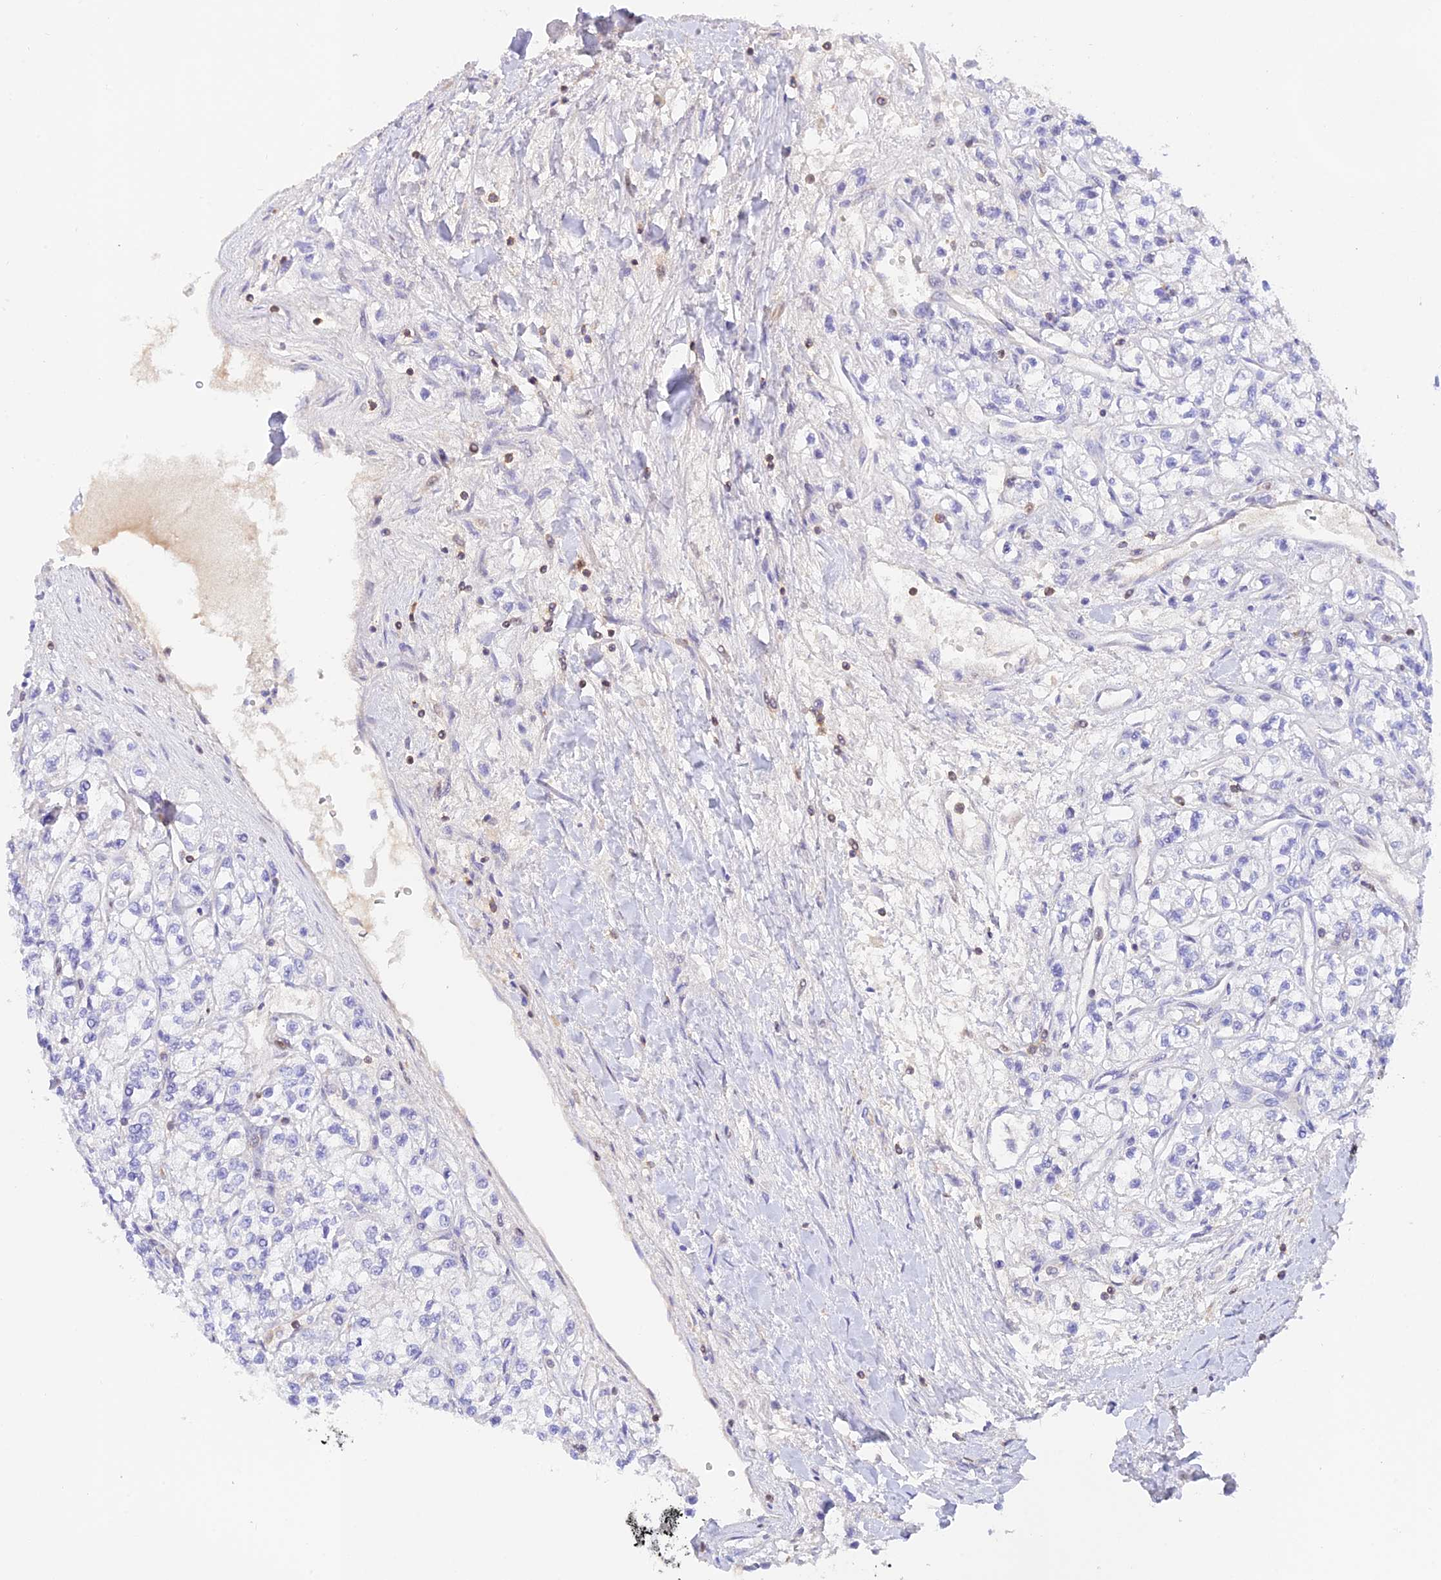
{"staining": {"intensity": "negative", "quantity": "none", "location": "none"}, "tissue": "renal cancer", "cell_type": "Tumor cells", "image_type": "cancer", "snomed": [{"axis": "morphology", "description": "Adenocarcinoma, NOS"}, {"axis": "topography", "description": "Kidney"}], "caption": "The IHC micrograph has no significant staining in tumor cells of renal adenocarcinoma tissue. (DAB (3,3'-diaminobenzidine) immunohistochemistry (IHC), high magnification).", "gene": "DENND1C", "patient": {"sex": "male", "age": 80}}